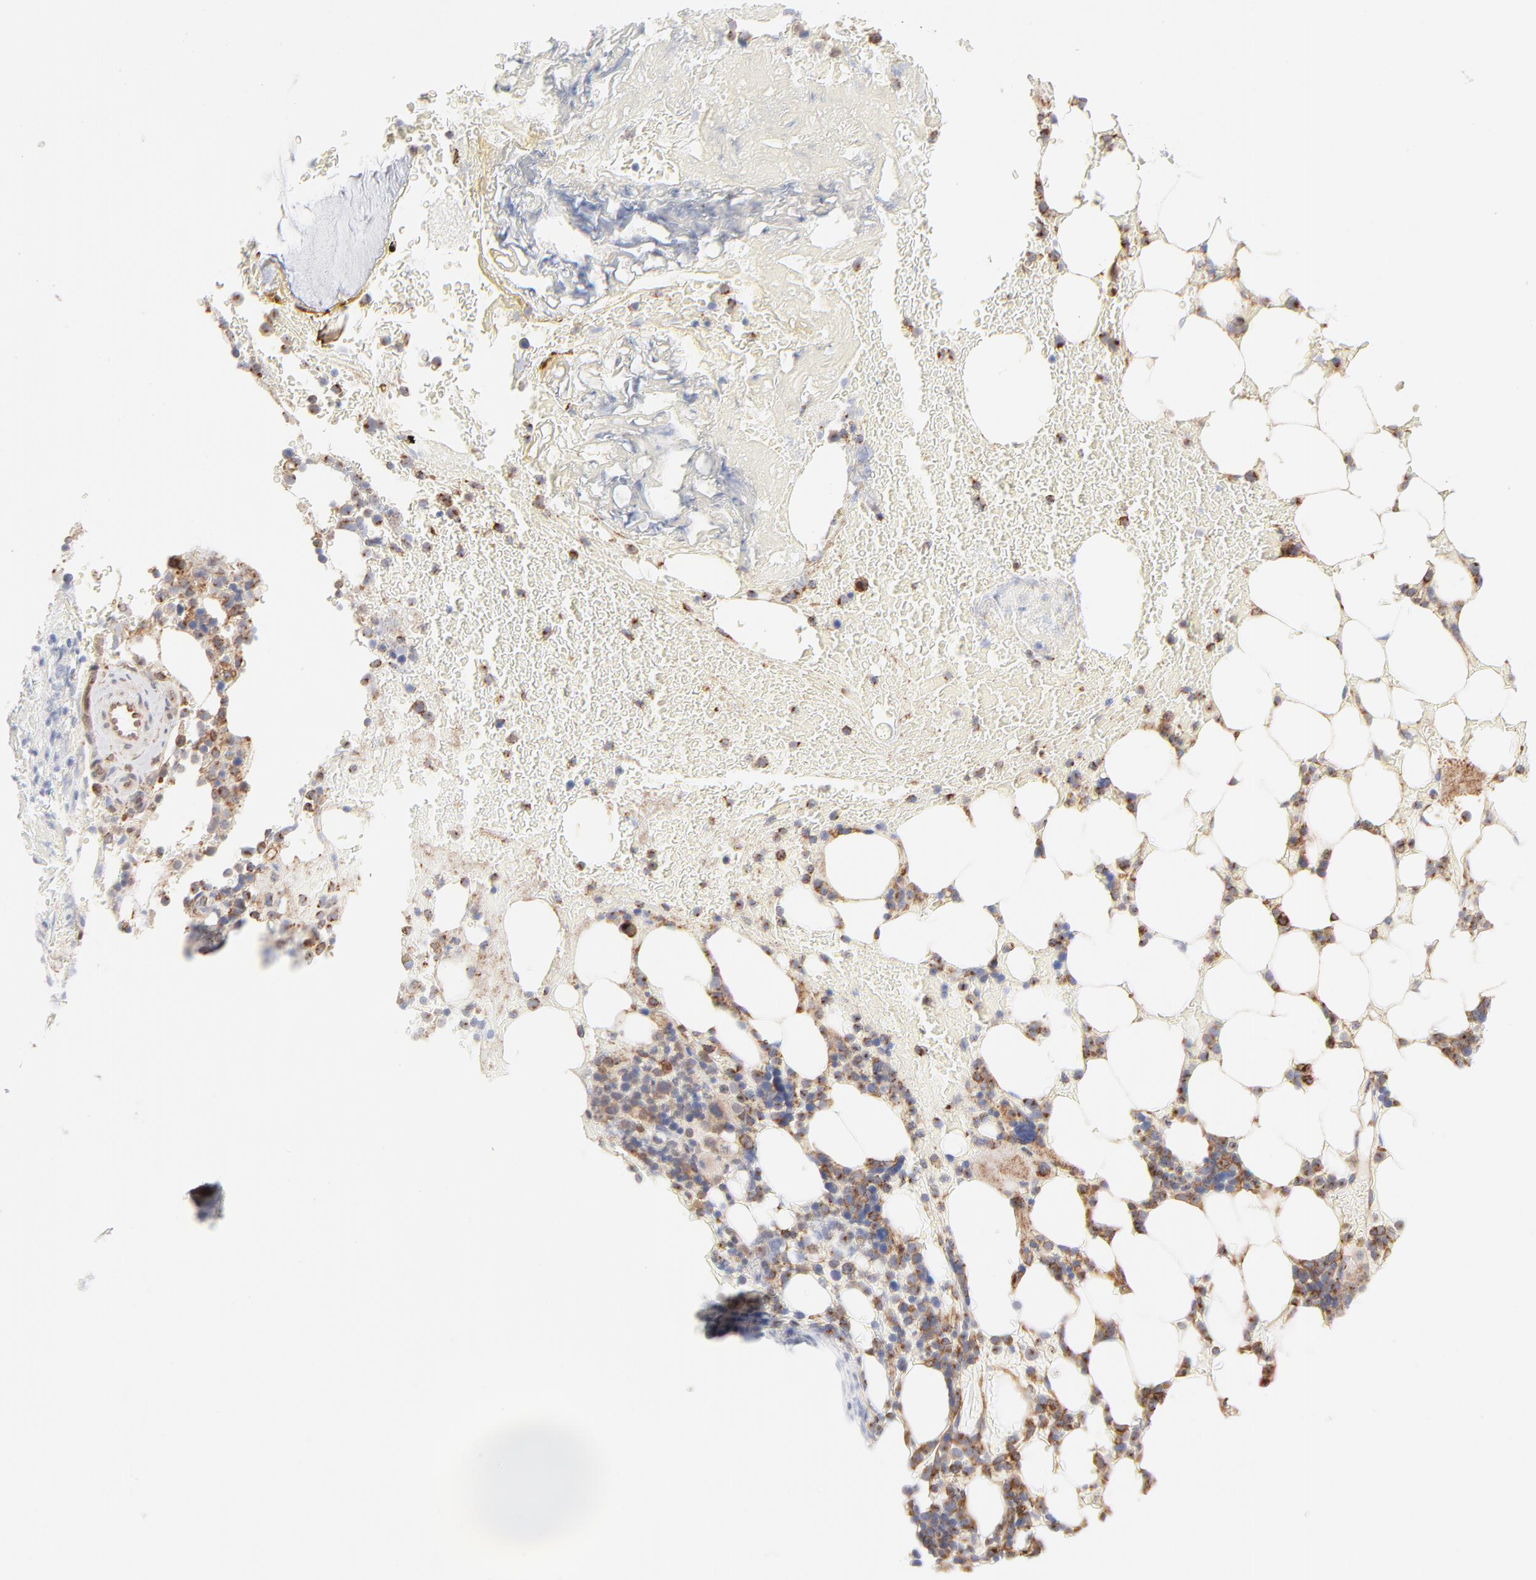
{"staining": {"intensity": "moderate", "quantity": "25%-75%", "location": "cytoplasmic/membranous"}, "tissue": "bone marrow", "cell_type": "Hematopoietic cells", "image_type": "normal", "snomed": [{"axis": "morphology", "description": "Normal tissue, NOS"}, {"axis": "topography", "description": "Bone marrow"}], "caption": "An image showing moderate cytoplasmic/membranous positivity in about 25%-75% of hematopoietic cells in normal bone marrow, as visualized by brown immunohistochemical staining.", "gene": "CLTB", "patient": {"sex": "female", "age": 73}}